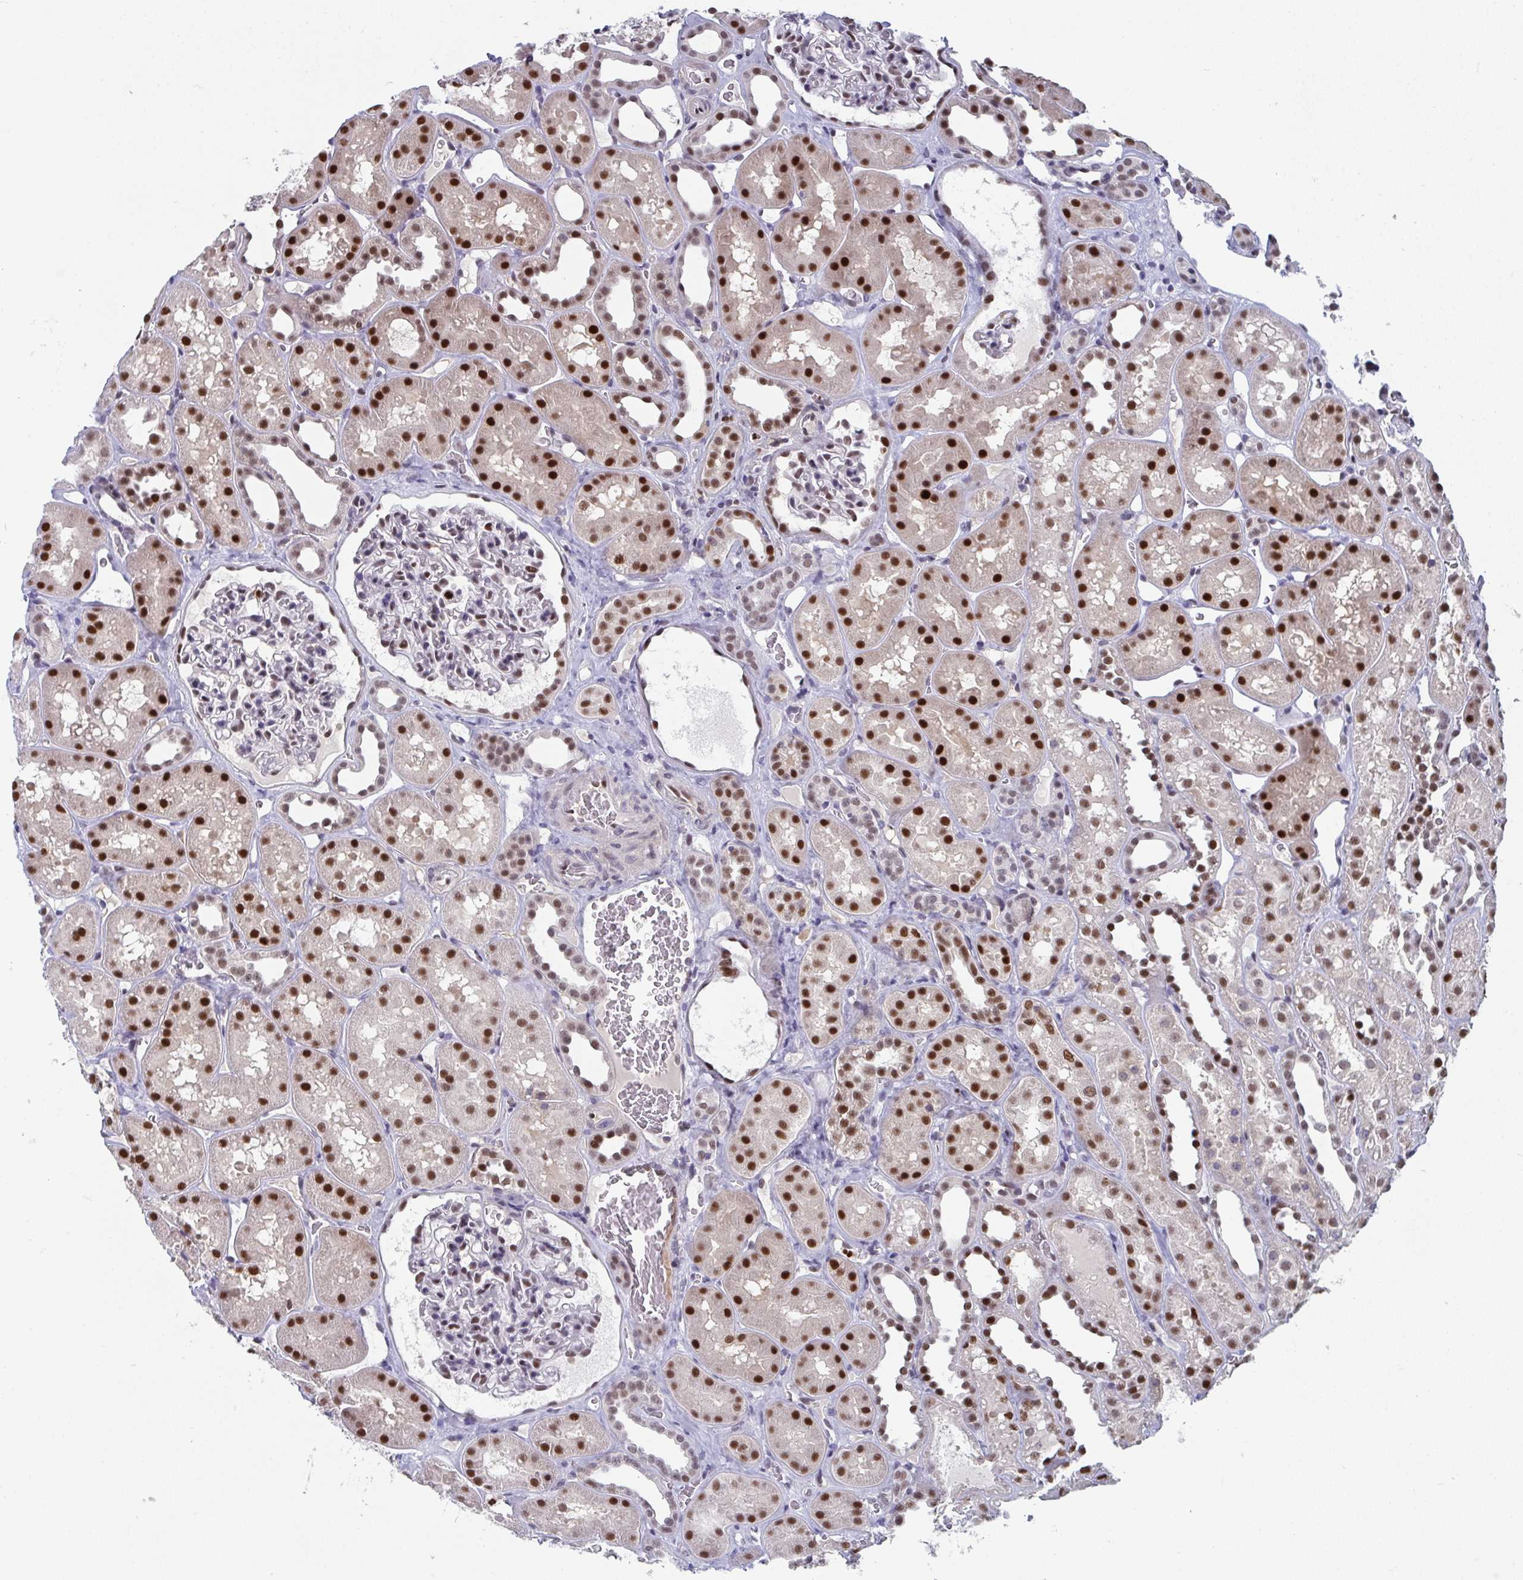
{"staining": {"intensity": "strong", "quantity": "<25%", "location": "nuclear"}, "tissue": "kidney", "cell_type": "Cells in glomeruli", "image_type": "normal", "snomed": [{"axis": "morphology", "description": "Normal tissue, NOS"}, {"axis": "topography", "description": "Kidney"}], "caption": "Kidney stained with a protein marker displays strong staining in cells in glomeruli.", "gene": "JDP2", "patient": {"sex": "female", "age": 41}}